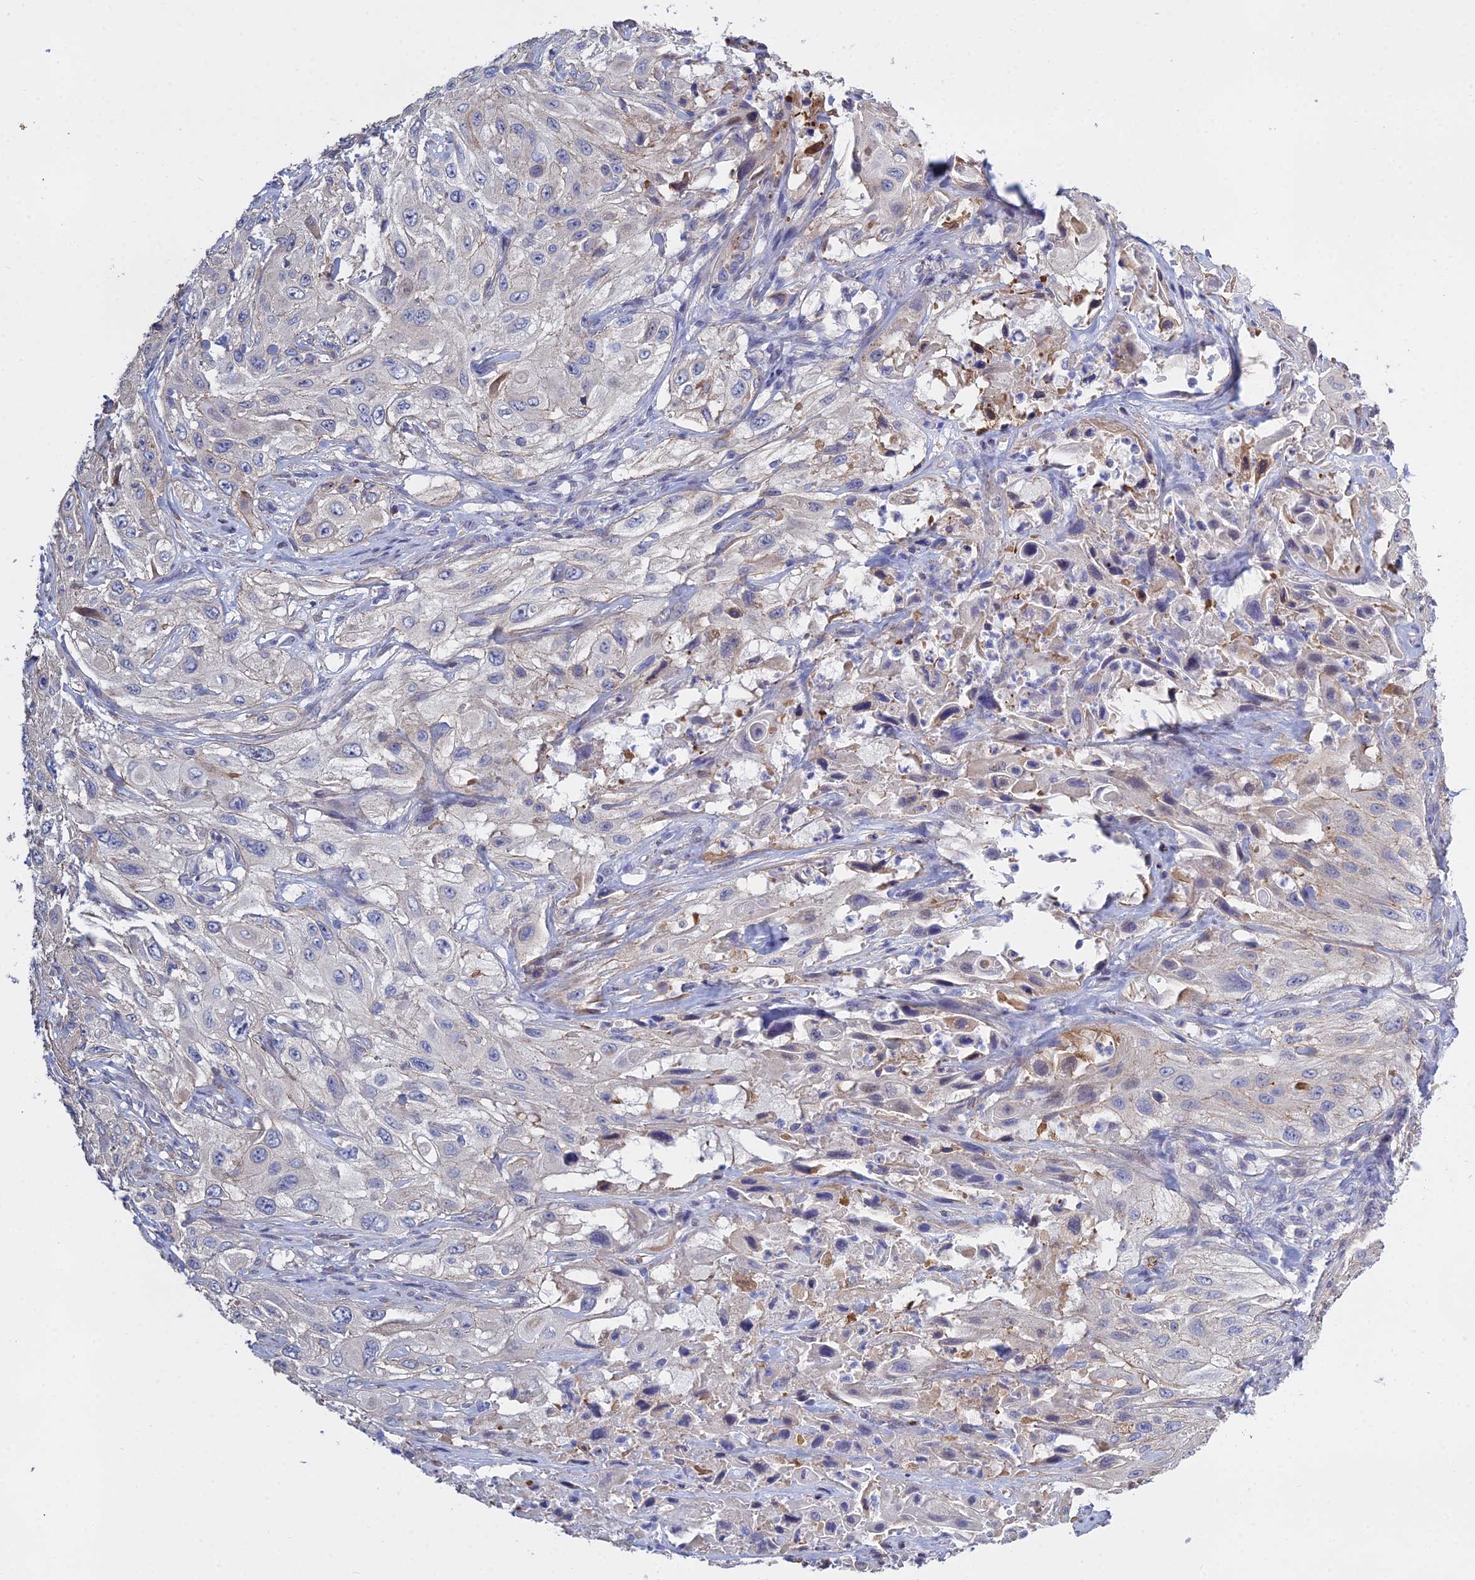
{"staining": {"intensity": "negative", "quantity": "none", "location": "none"}, "tissue": "cervical cancer", "cell_type": "Tumor cells", "image_type": "cancer", "snomed": [{"axis": "morphology", "description": "Squamous cell carcinoma, NOS"}, {"axis": "topography", "description": "Cervix"}], "caption": "This is an immunohistochemistry (IHC) photomicrograph of squamous cell carcinoma (cervical). There is no staining in tumor cells.", "gene": "LZTS2", "patient": {"sex": "female", "age": 42}}